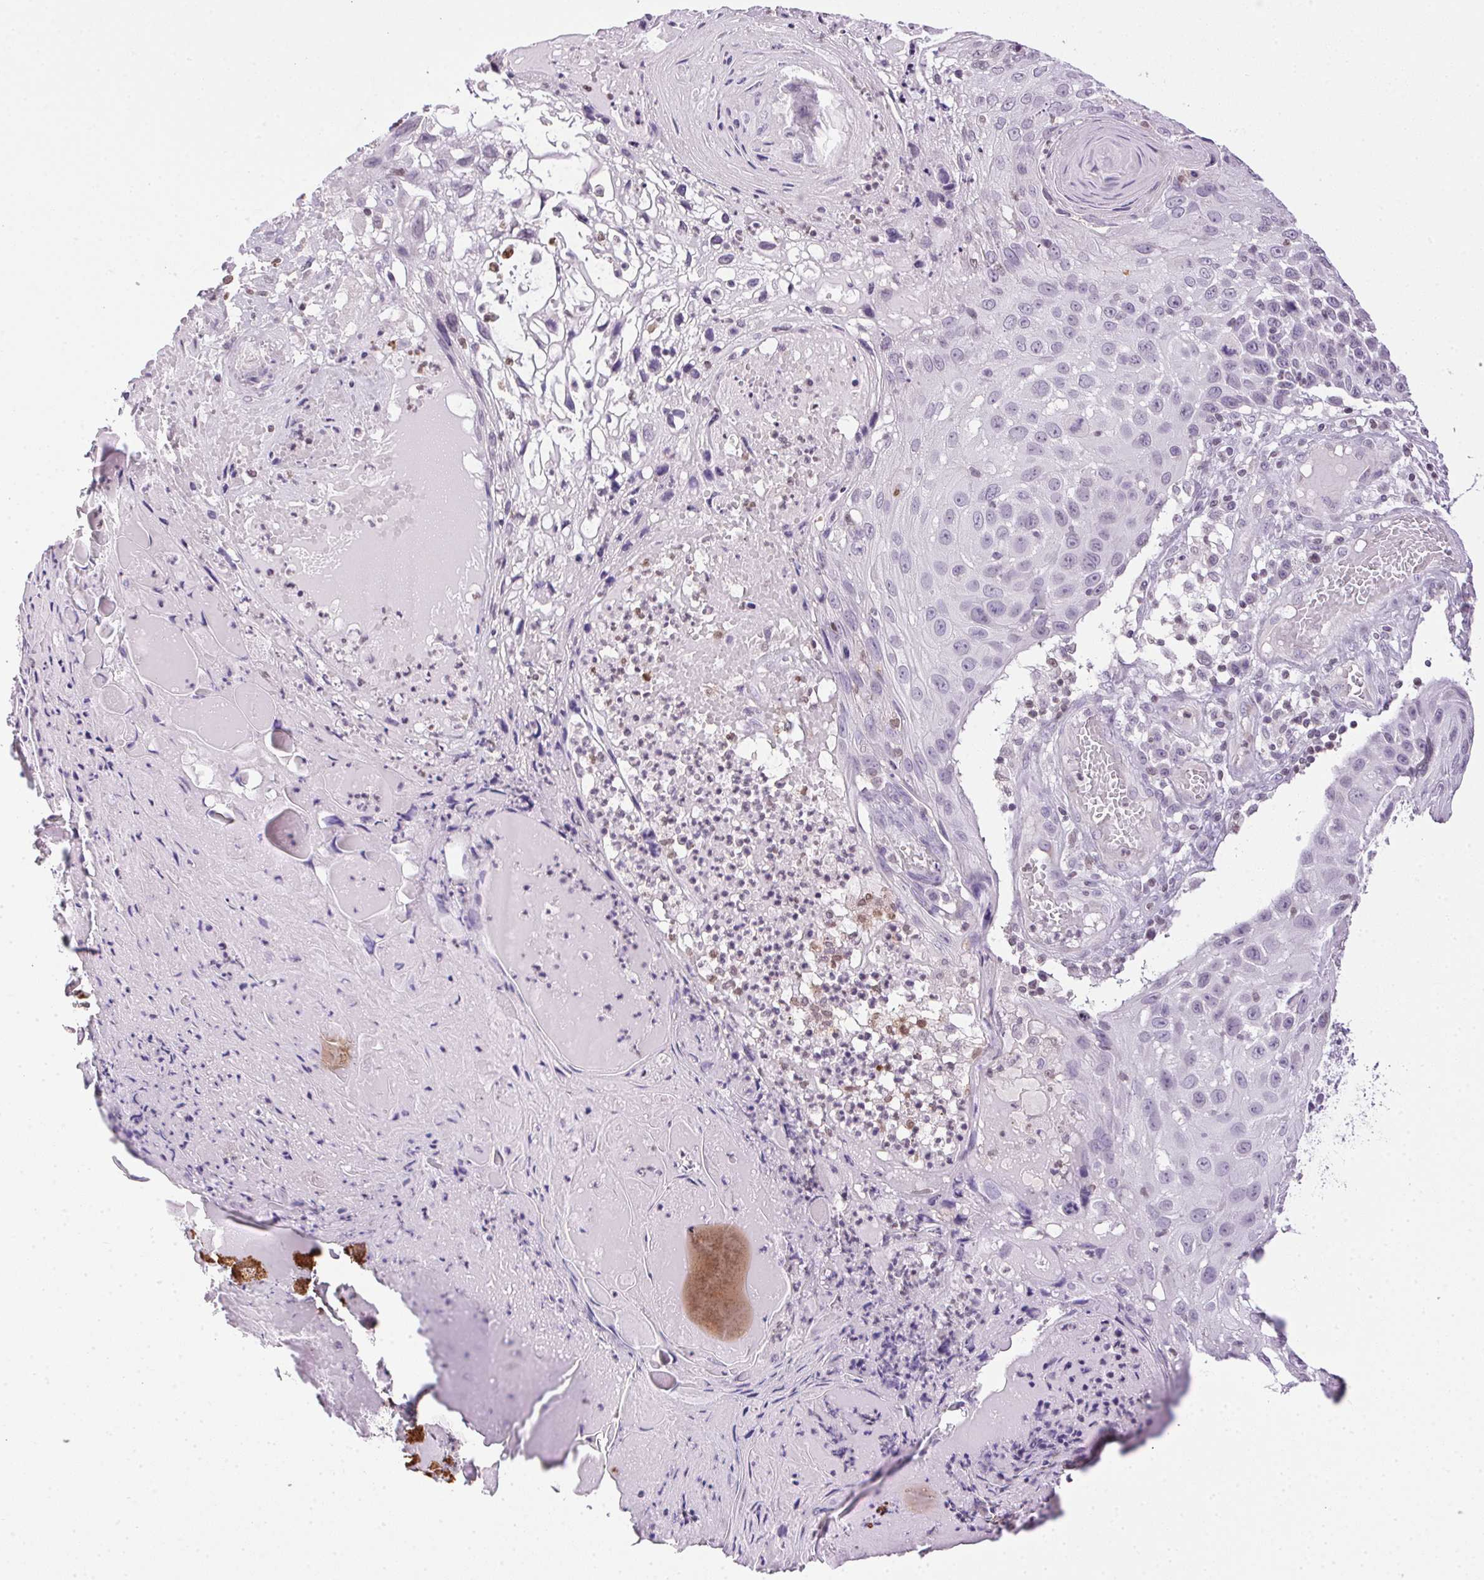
{"staining": {"intensity": "negative", "quantity": "none", "location": "none"}, "tissue": "skin cancer", "cell_type": "Tumor cells", "image_type": "cancer", "snomed": [{"axis": "morphology", "description": "Squamous cell carcinoma, NOS"}, {"axis": "topography", "description": "Skin"}], "caption": "This photomicrograph is of skin cancer (squamous cell carcinoma) stained with IHC to label a protein in brown with the nuclei are counter-stained blue. There is no staining in tumor cells. (DAB (3,3'-diaminobenzidine) IHC, high magnification).", "gene": "PRL", "patient": {"sex": "male", "age": 92}}